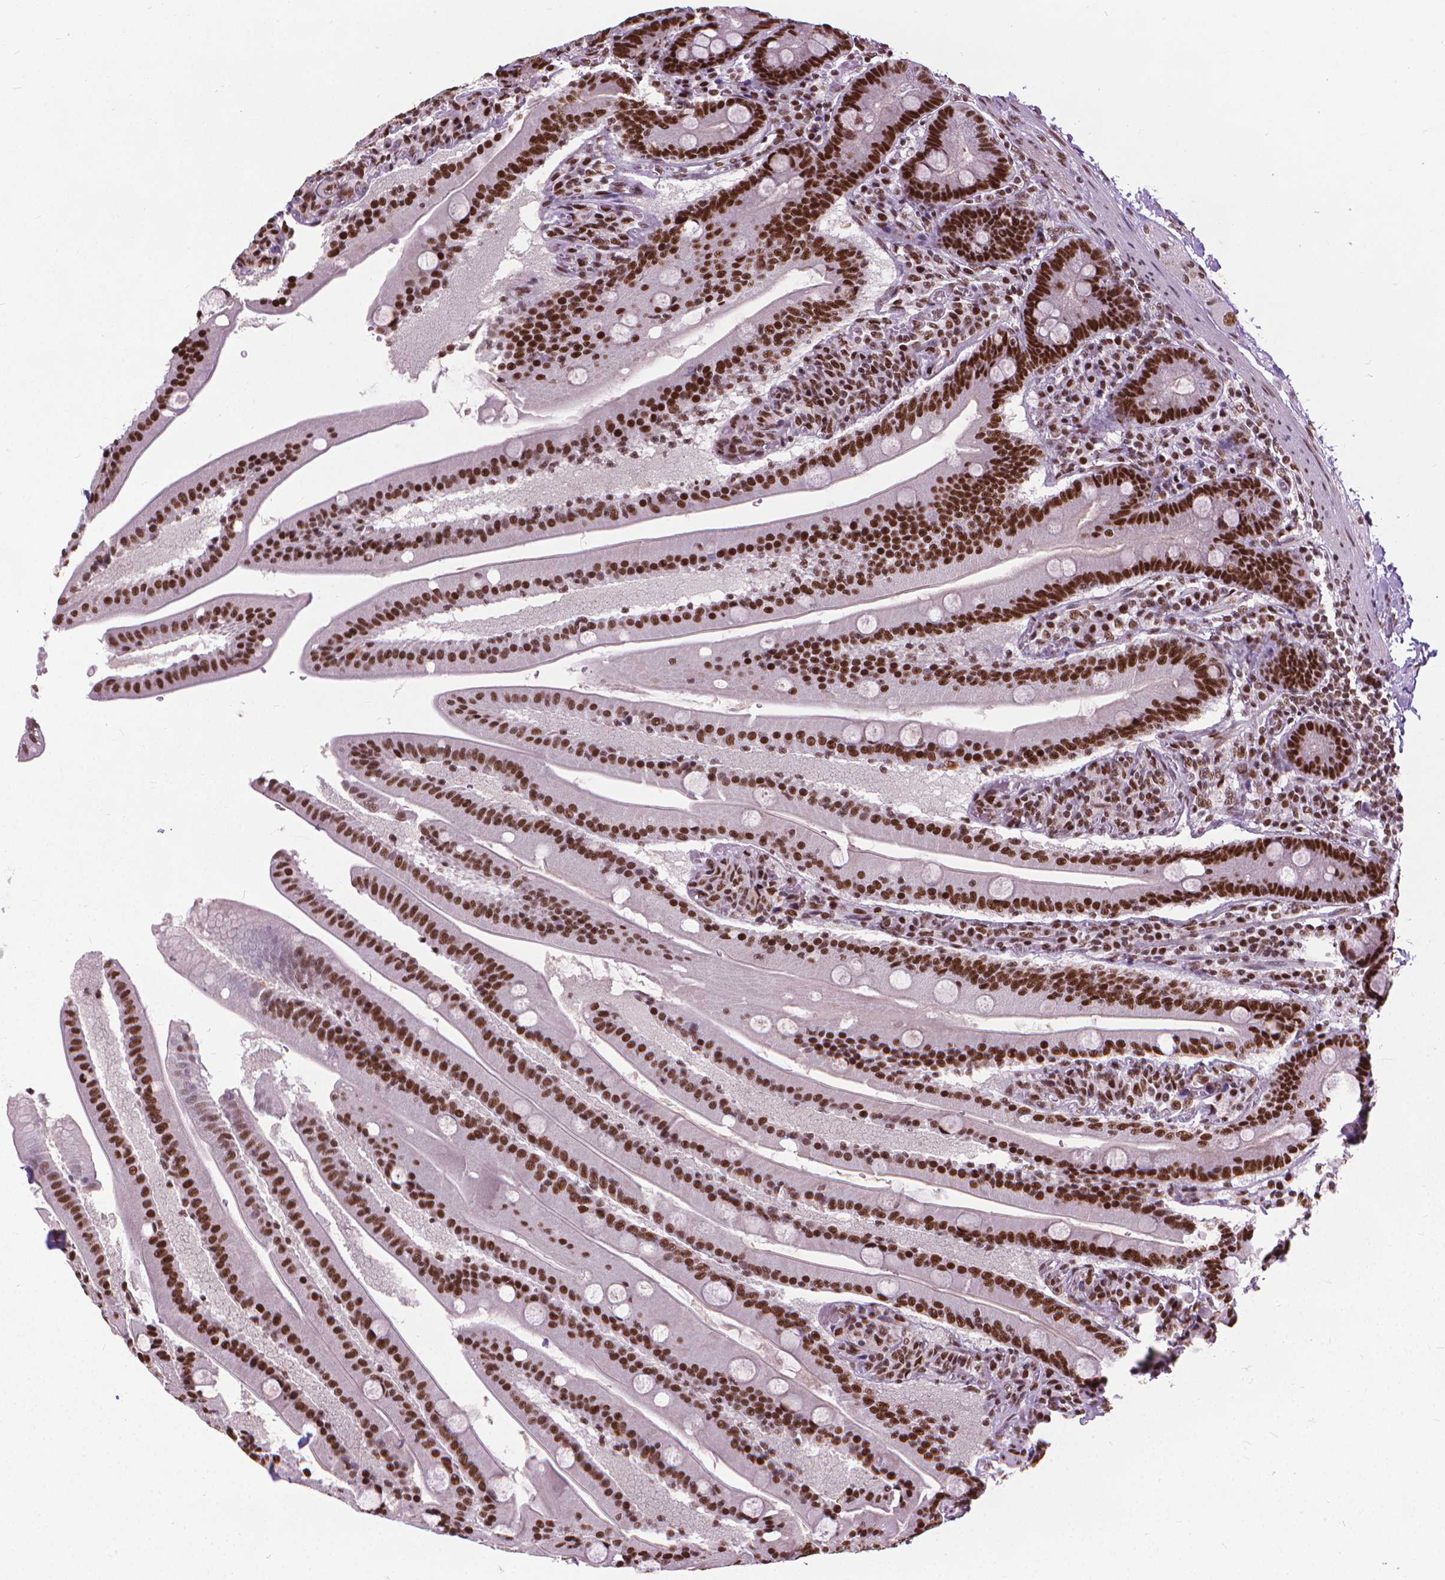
{"staining": {"intensity": "strong", "quantity": ">75%", "location": "nuclear"}, "tissue": "small intestine", "cell_type": "Glandular cells", "image_type": "normal", "snomed": [{"axis": "morphology", "description": "Normal tissue, NOS"}, {"axis": "topography", "description": "Small intestine"}], "caption": "Protein staining of benign small intestine exhibits strong nuclear positivity in approximately >75% of glandular cells.", "gene": "AKAP8", "patient": {"sex": "male", "age": 37}}